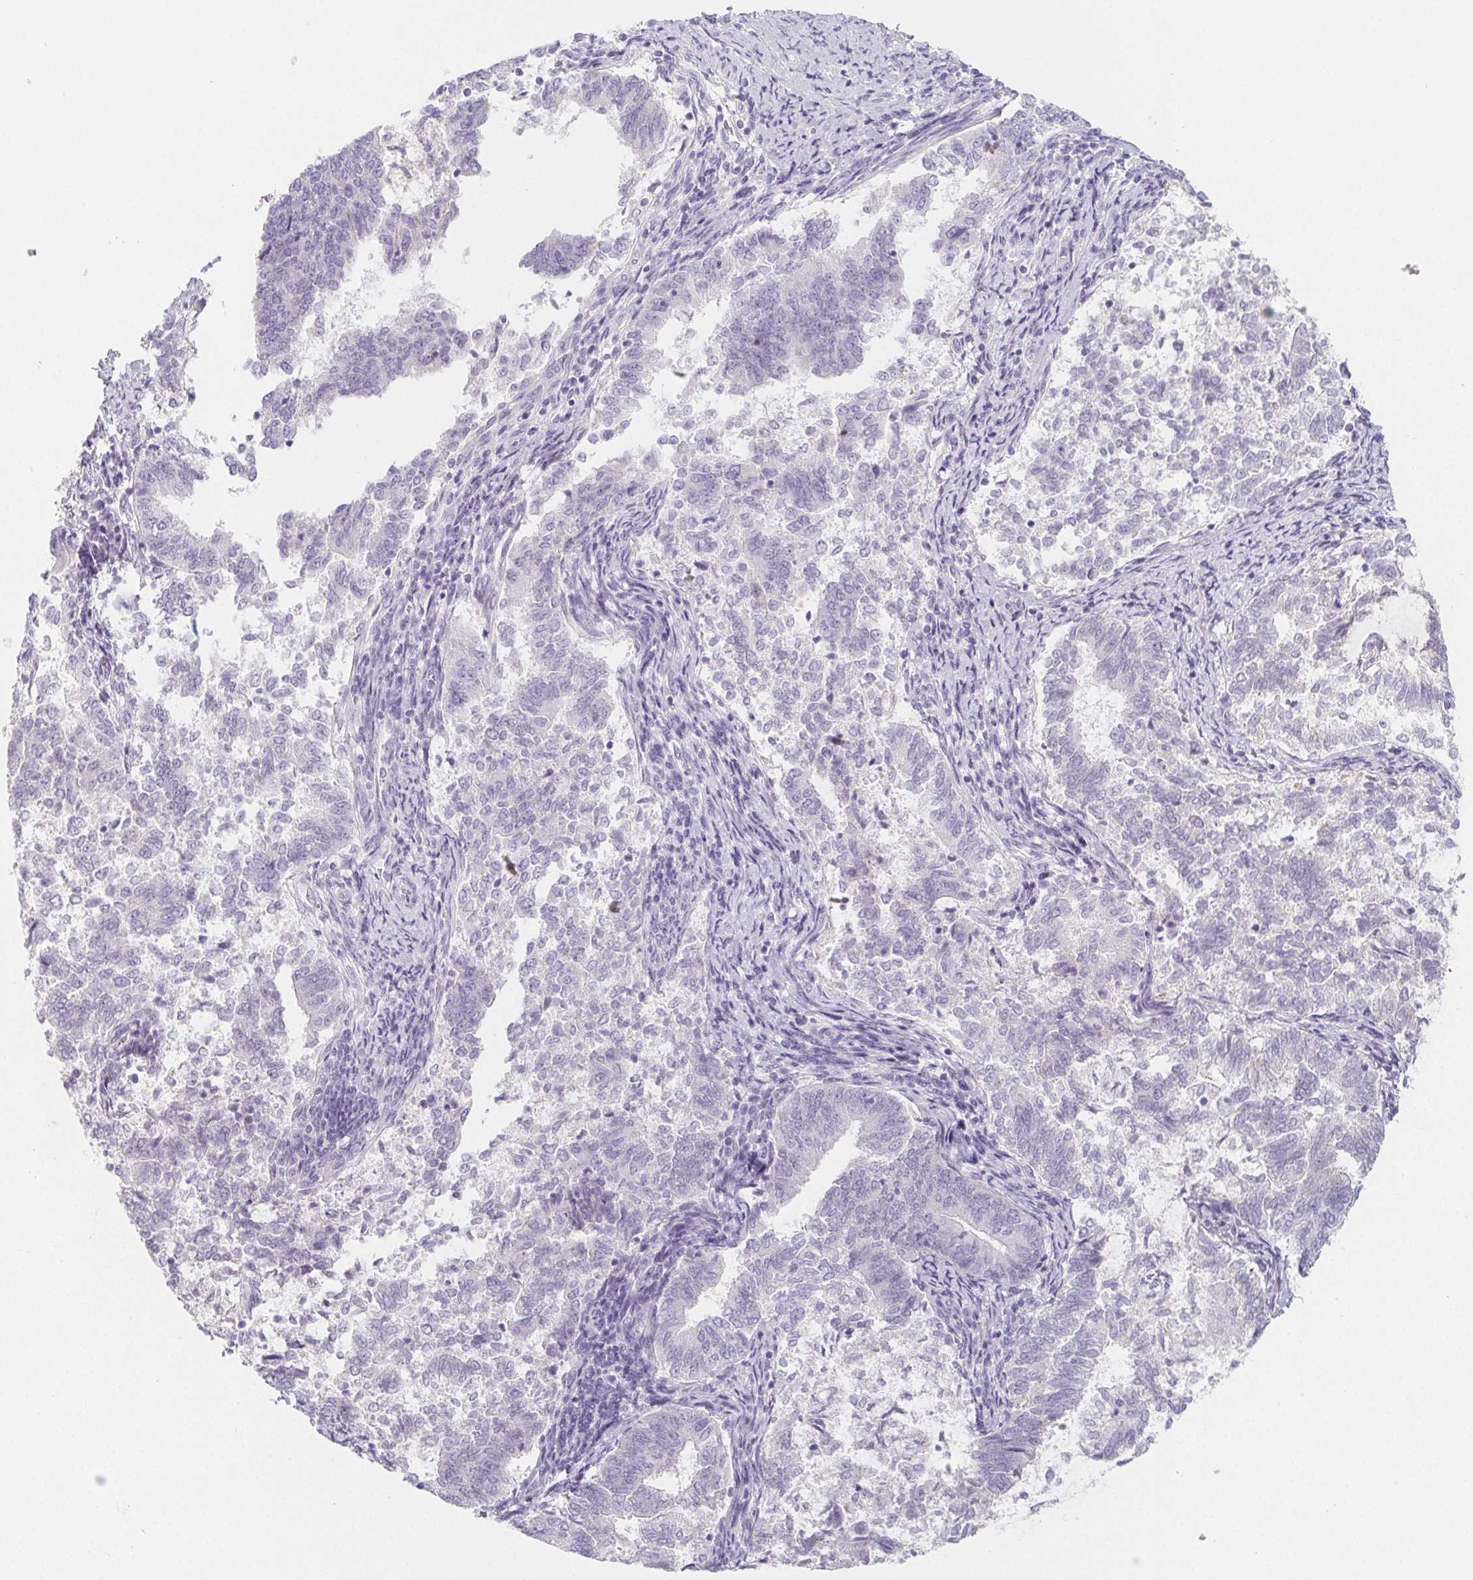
{"staining": {"intensity": "negative", "quantity": "none", "location": "none"}, "tissue": "endometrial cancer", "cell_type": "Tumor cells", "image_type": "cancer", "snomed": [{"axis": "morphology", "description": "Adenocarcinoma, NOS"}, {"axis": "topography", "description": "Endometrium"}], "caption": "Protein analysis of adenocarcinoma (endometrial) shows no significant expression in tumor cells. The staining is performed using DAB (3,3'-diaminobenzidine) brown chromogen with nuclei counter-stained in using hematoxylin.", "gene": "GLIPR1L1", "patient": {"sex": "female", "age": 65}}